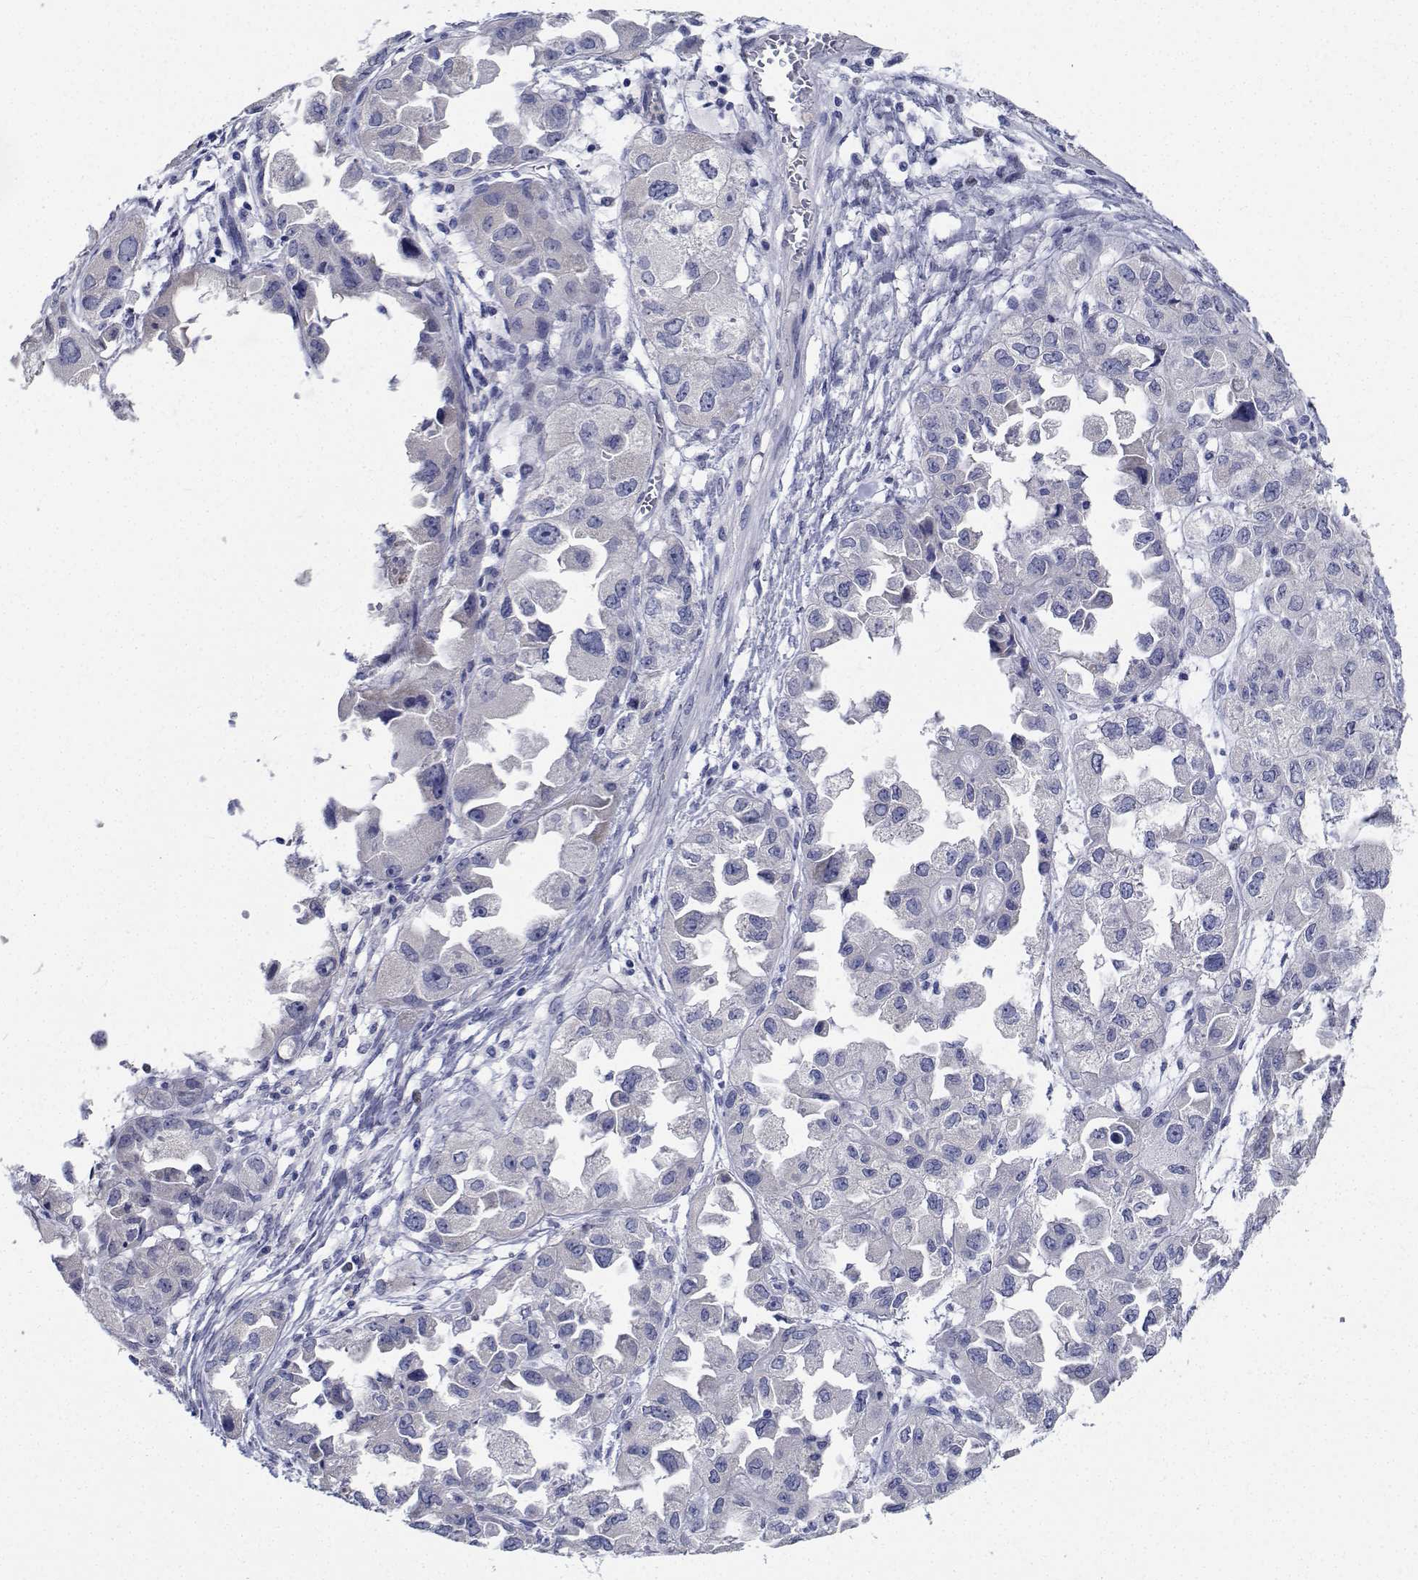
{"staining": {"intensity": "negative", "quantity": "none", "location": "none"}, "tissue": "ovarian cancer", "cell_type": "Tumor cells", "image_type": "cancer", "snomed": [{"axis": "morphology", "description": "Cystadenocarcinoma, serous, NOS"}, {"axis": "topography", "description": "Ovary"}], "caption": "Immunohistochemistry photomicrograph of neoplastic tissue: ovarian cancer (serous cystadenocarcinoma) stained with DAB shows no significant protein positivity in tumor cells.", "gene": "PLXNA4", "patient": {"sex": "female", "age": 84}}